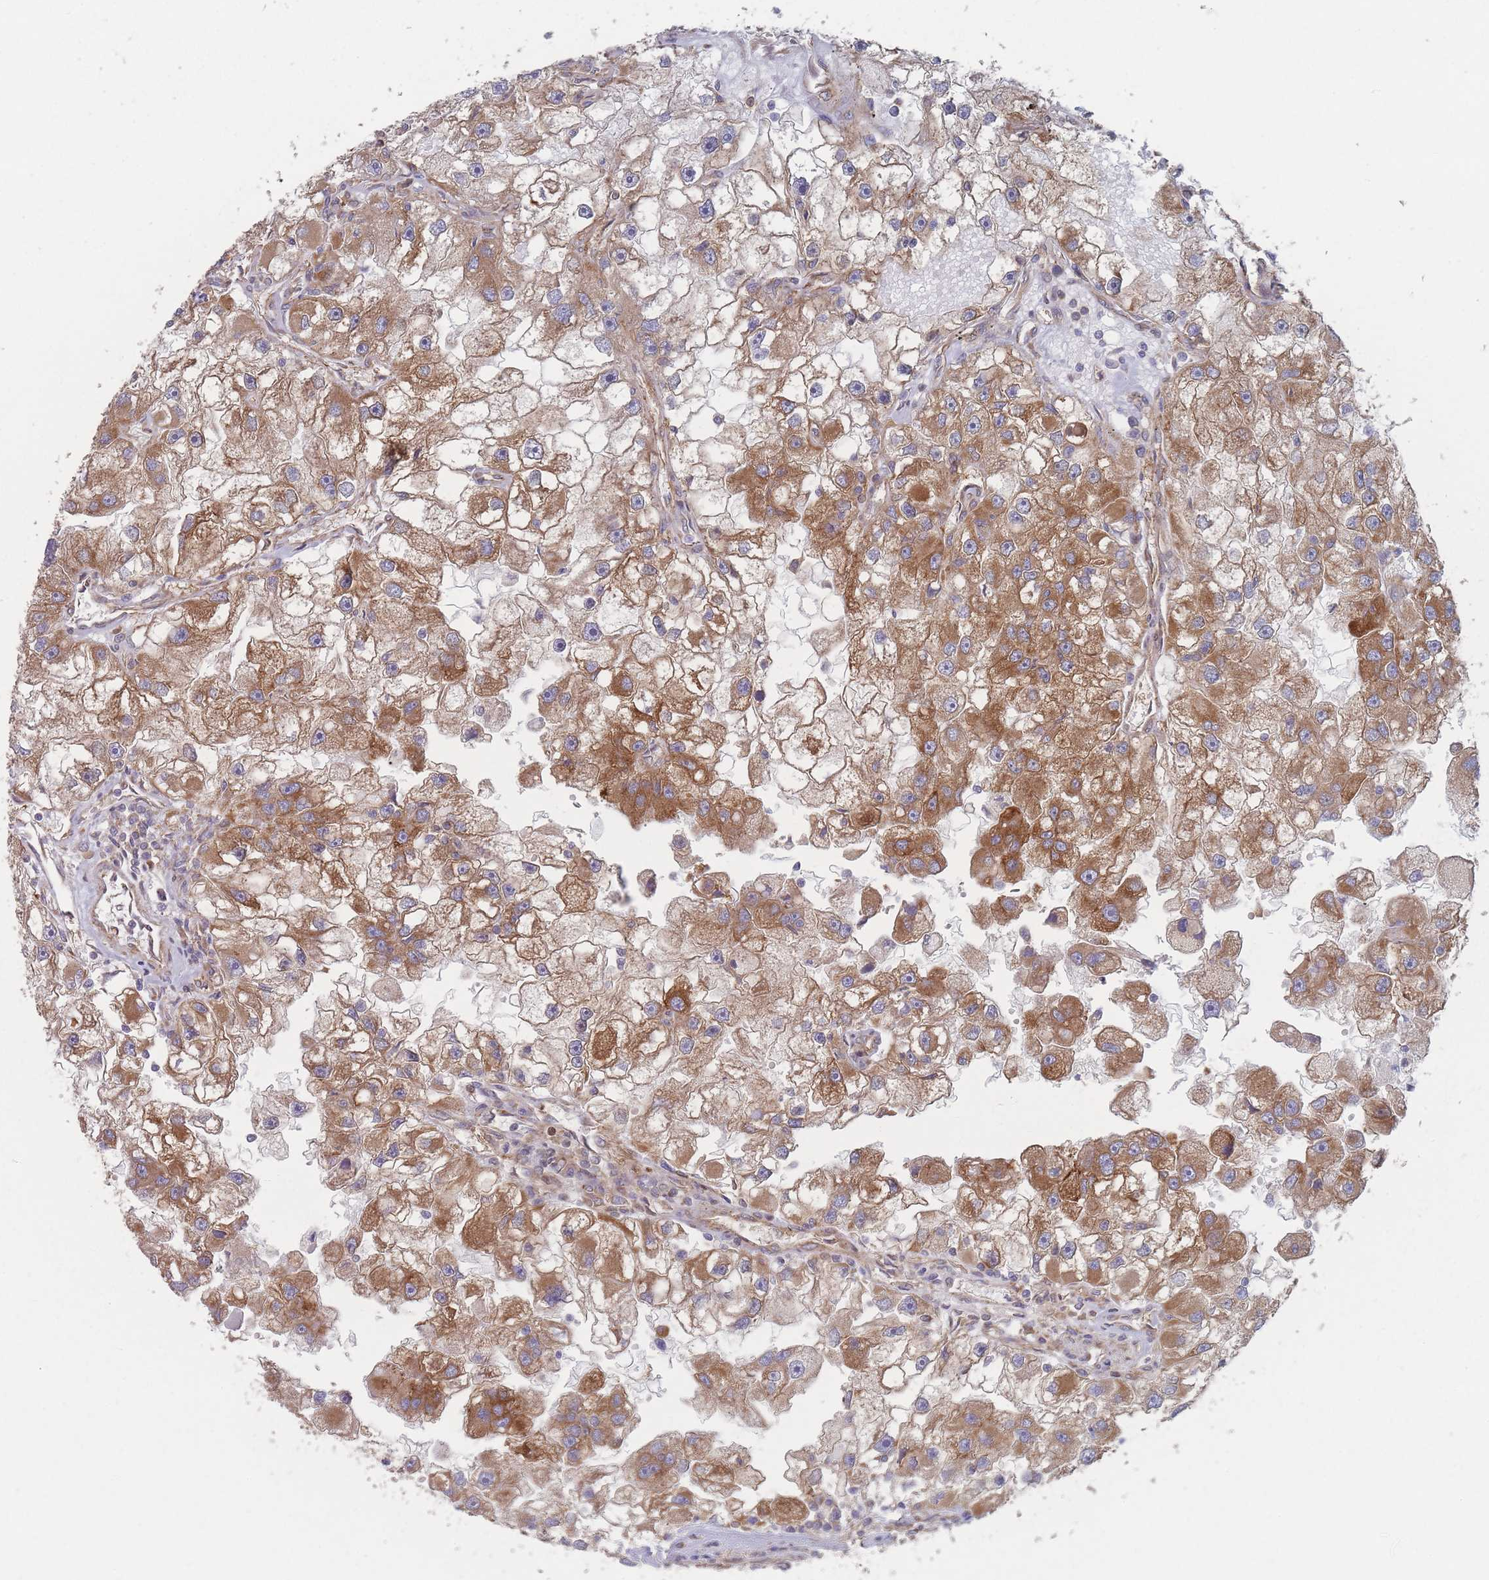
{"staining": {"intensity": "moderate", "quantity": ">75%", "location": "cytoplasmic/membranous"}, "tissue": "renal cancer", "cell_type": "Tumor cells", "image_type": "cancer", "snomed": [{"axis": "morphology", "description": "Adenocarcinoma, NOS"}, {"axis": "topography", "description": "Kidney"}], "caption": "Renal cancer was stained to show a protein in brown. There is medium levels of moderate cytoplasmic/membranous staining in about >75% of tumor cells.", "gene": "KDSR", "patient": {"sex": "male", "age": 63}}